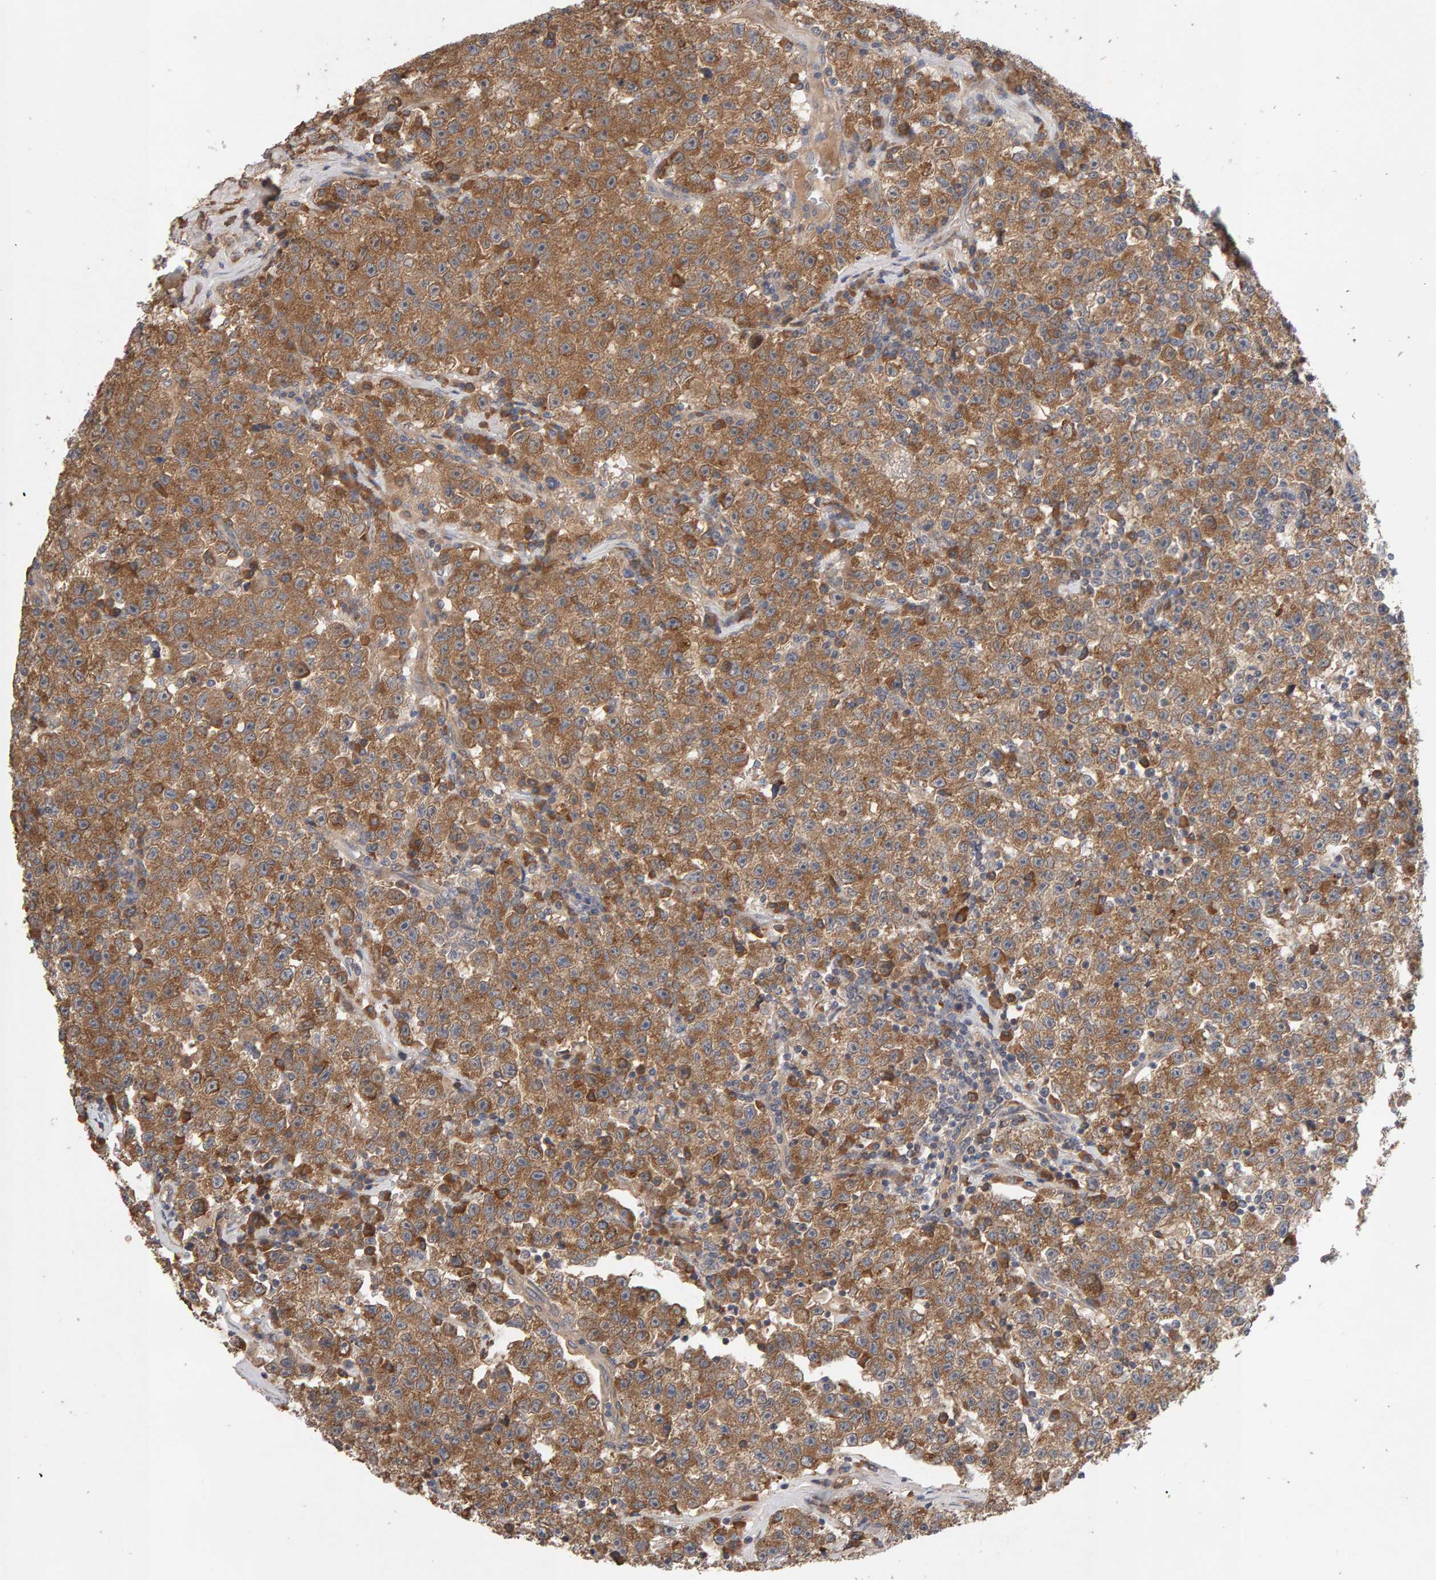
{"staining": {"intensity": "moderate", "quantity": ">75%", "location": "cytoplasmic/membranous"}, "tissue": "testis cancer", "cell_type": "Tumor cells", "image_type": "cancer", "snomed": [{"axis": "morphology", "description": "Seminoma, NOS"}, {"axis": "topography", "description": "Testis"}], "caption": "IHC (DAB (3,3'-diaminobenzidine)) staining of human seminoma (testis) exhibits moderate cytoplasmic/membranous protein expression in approximately >75% of tumor cells.", "gene": "RNF19A", "patient": {"sex": "male", "age": 22}}